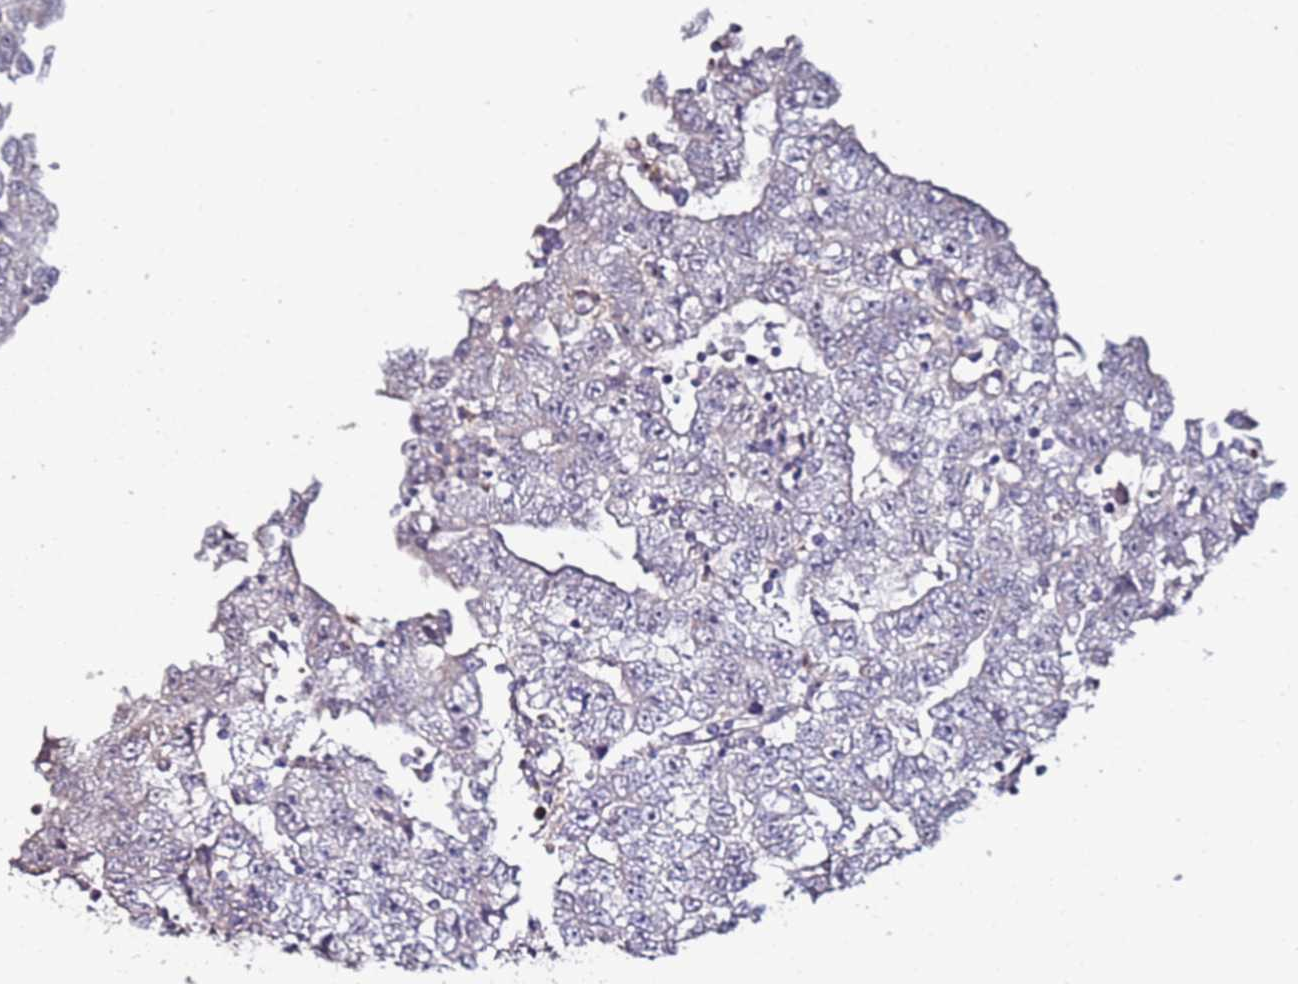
{"staining": {"intensity": "negative", "quantity": "none", "location": "none"}, "tissue": "testis cancer", "cell_type": "Tumor cells", "image_type": "cancer", "snomed": [{"axis": "morphology", "description": "Carcinoma, Embryonal, NOS"}, {"axis": "topography", "description": "Testis"}], "caption": "A photomicrograph of human testis embryonal carcinoma is negative for staining in tumor cells.", "gene": "C3orf80", "patient": {"sex": "male", "age": 25}}